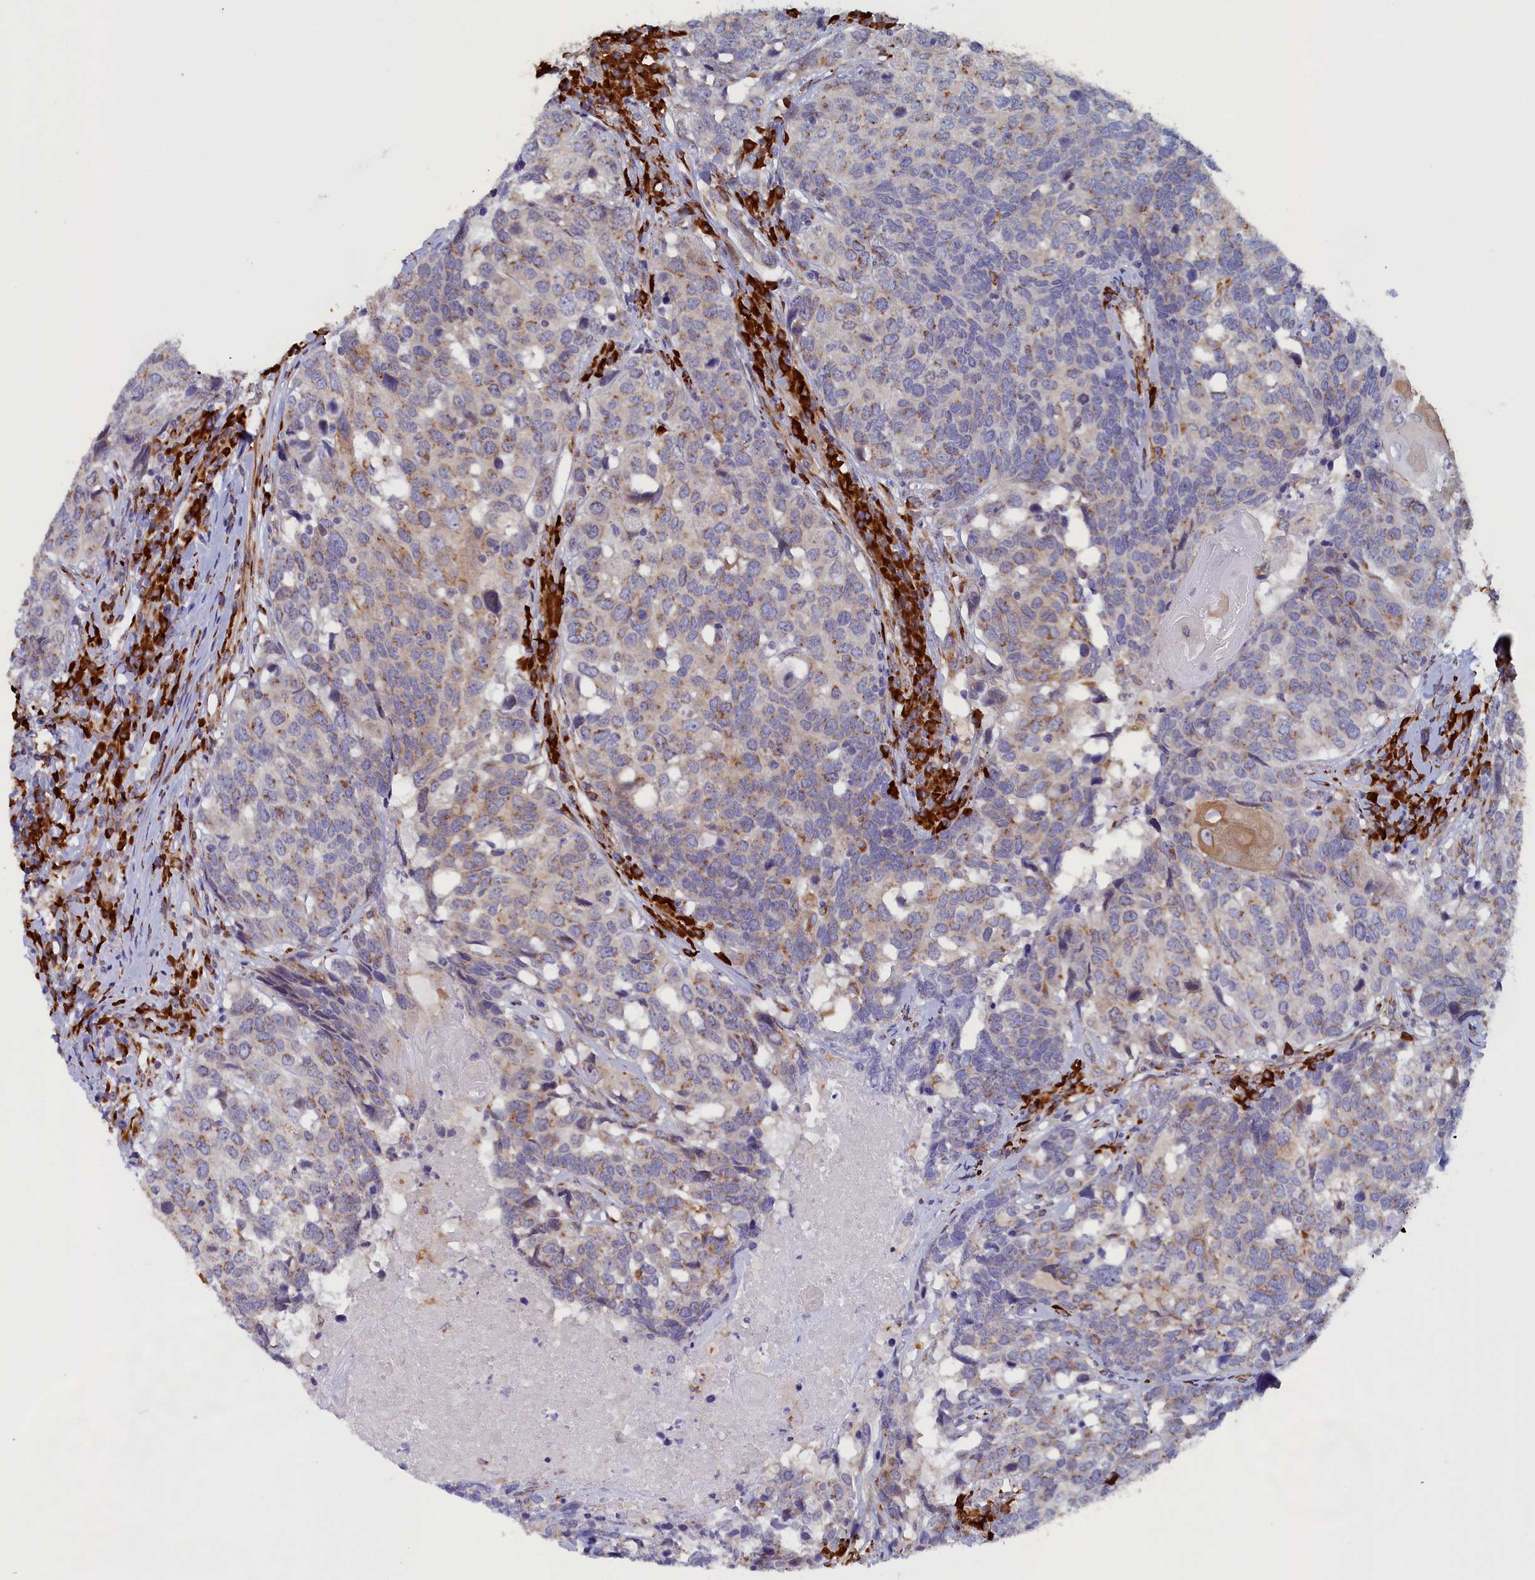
{"staining": {"intensity": "moderate", "quantity": "<25%", "location": "cytoplasmic/membranous"}, "tissue": "head and neck cancer", "cell_type": "Tumor cells", "image_type": "cancer", "snomed": [{"axis": "morphology", "description": "Squamous cell carcinoma, NOS"}, {"axis": "topography", "description": "Head-Neck"}], "caption": "Head and neck cancer tissue reveals moderate cytoplasmic/membranous staining in about <25% of tumor cells, visualized by immunohistochemistry.", "gene": "CCDC68", "patient": {"sex": "male", "age": 66}}